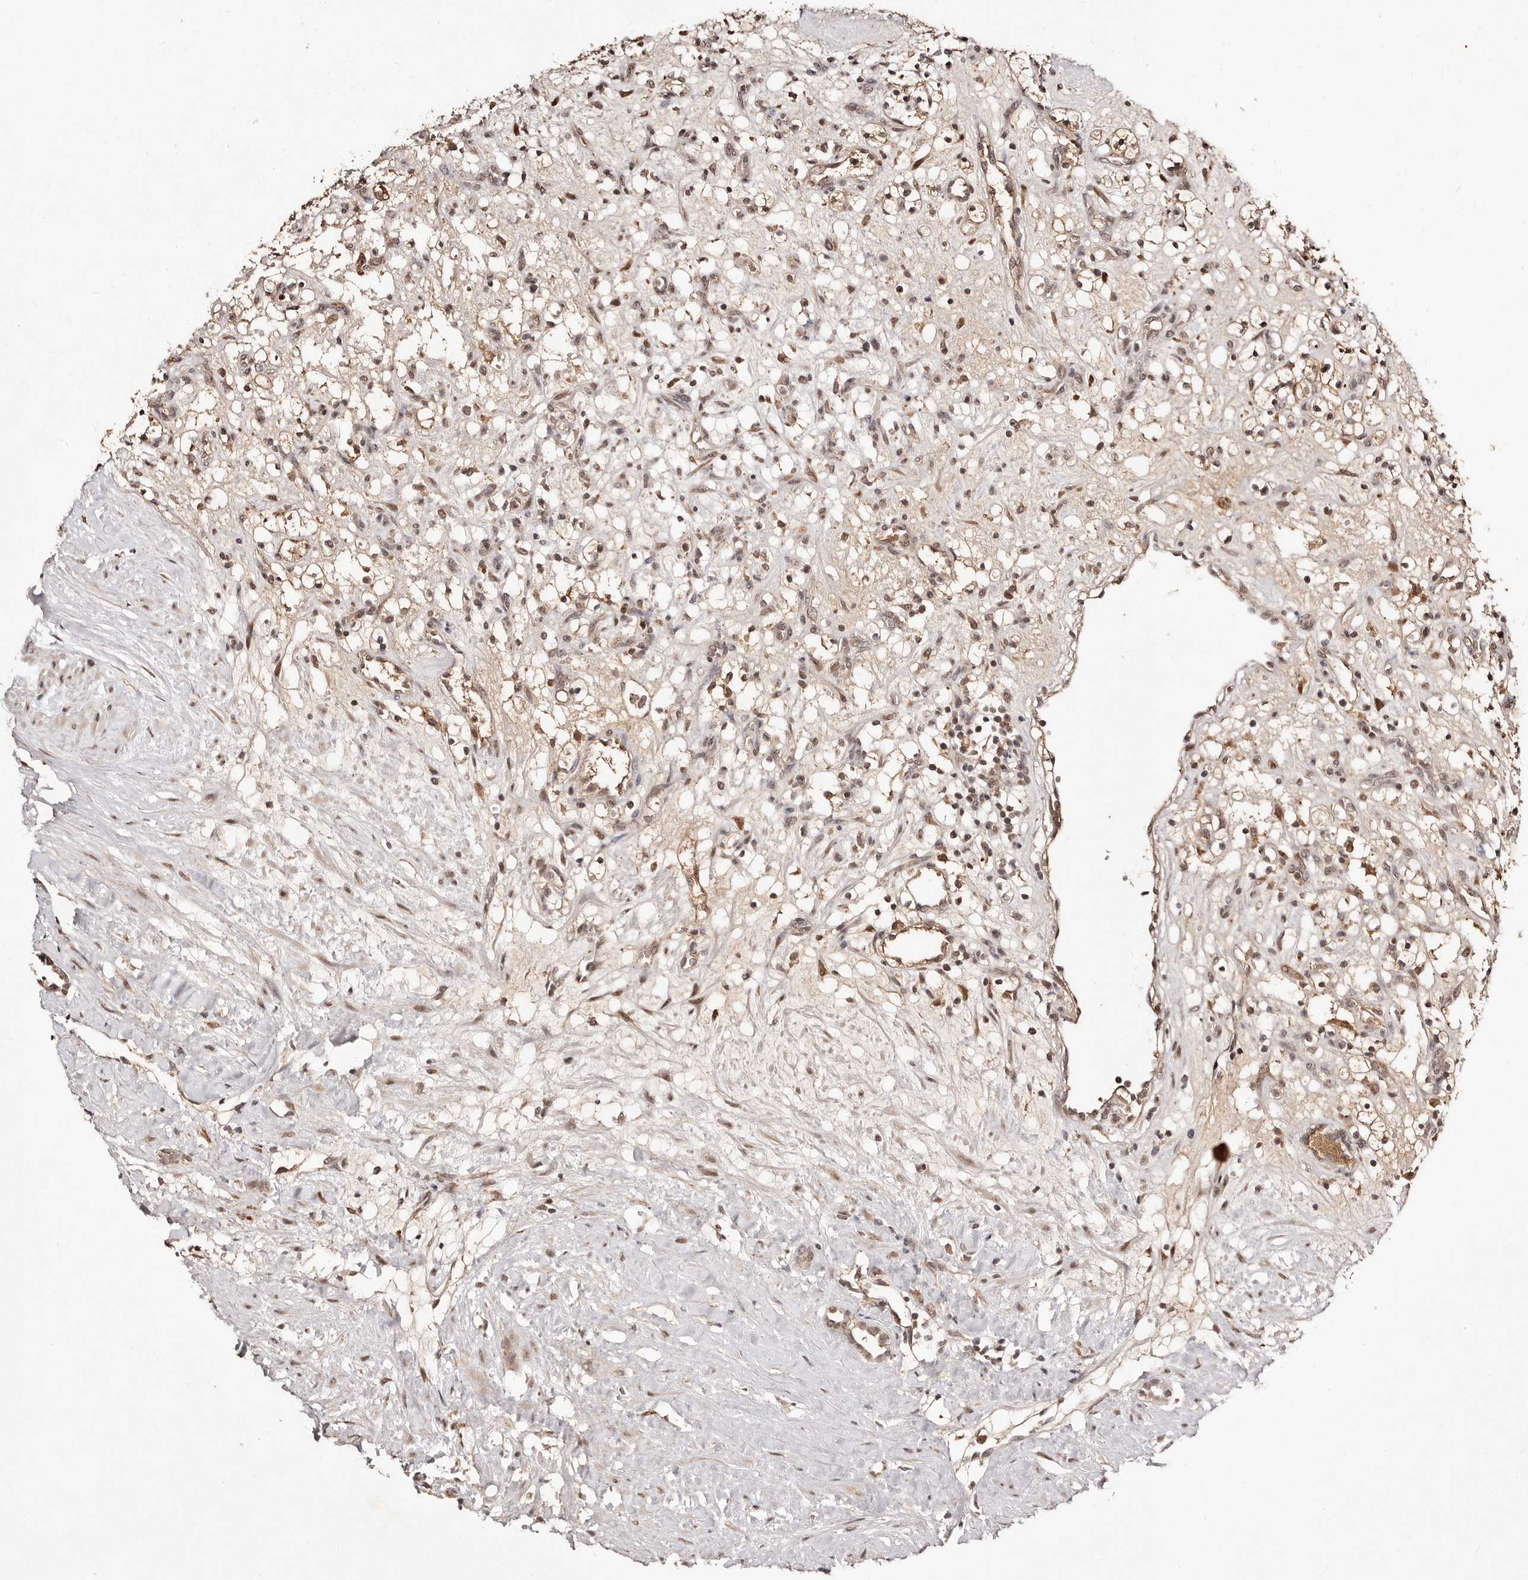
{"staining": {"intensity": "moderate", "quantity": ">75%", "location": "cytoplasmic/membranous,nuclear"}, "tissue": "renal cancer", "cell_type": "Tumor cells", "image_type": "cancer", "snomed": [{"axis": "morphology", "description": "Adenocarcinoma, NOS"}, {"axis": "topography", "description": "Kidney"}], "caption": "Renal cancer stained with a protein marker exhibits moderate staining in tumor cells.", "gene": "BICRAL", "patient": {"sex": "female", "age": 57}}